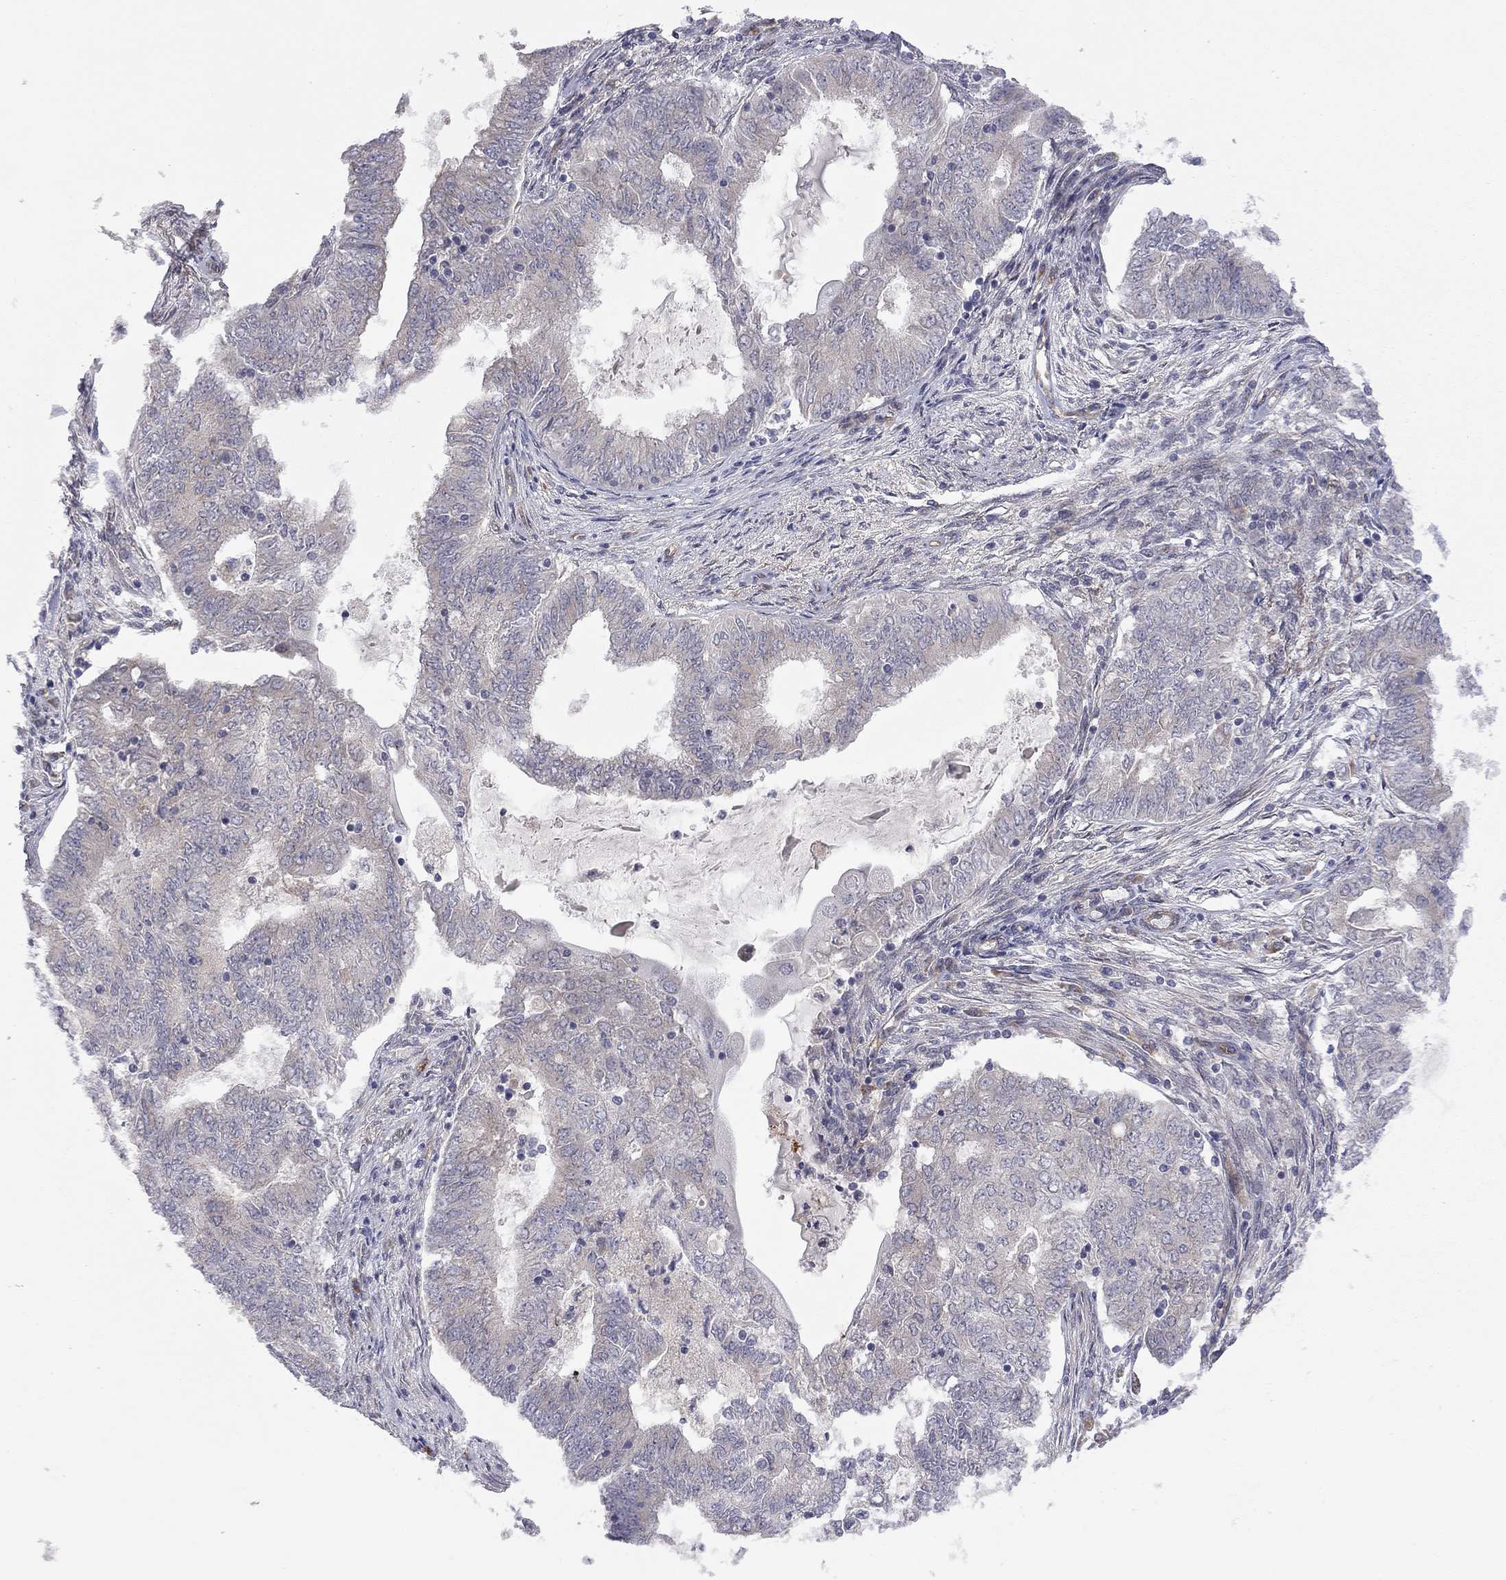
{"staining": {"intensity": "negative", "quantity": "none", "location": "none"}, "tissue": "endometrial cancer", "cell_type": "Tumor cells", "image_type": "cancer", "snomed": [{"axis": "morphology", "description": "Adenocarcinoma, NOS"}, {"axis": "topography", "description": "Endometrium"}], "caption": "Protein analysis of adenocarcinoma (endometrial) reveals no significant staining in tumor cells.", "gene": "EXOC3L2", "patient": {"sex": "female", "age": 62}}